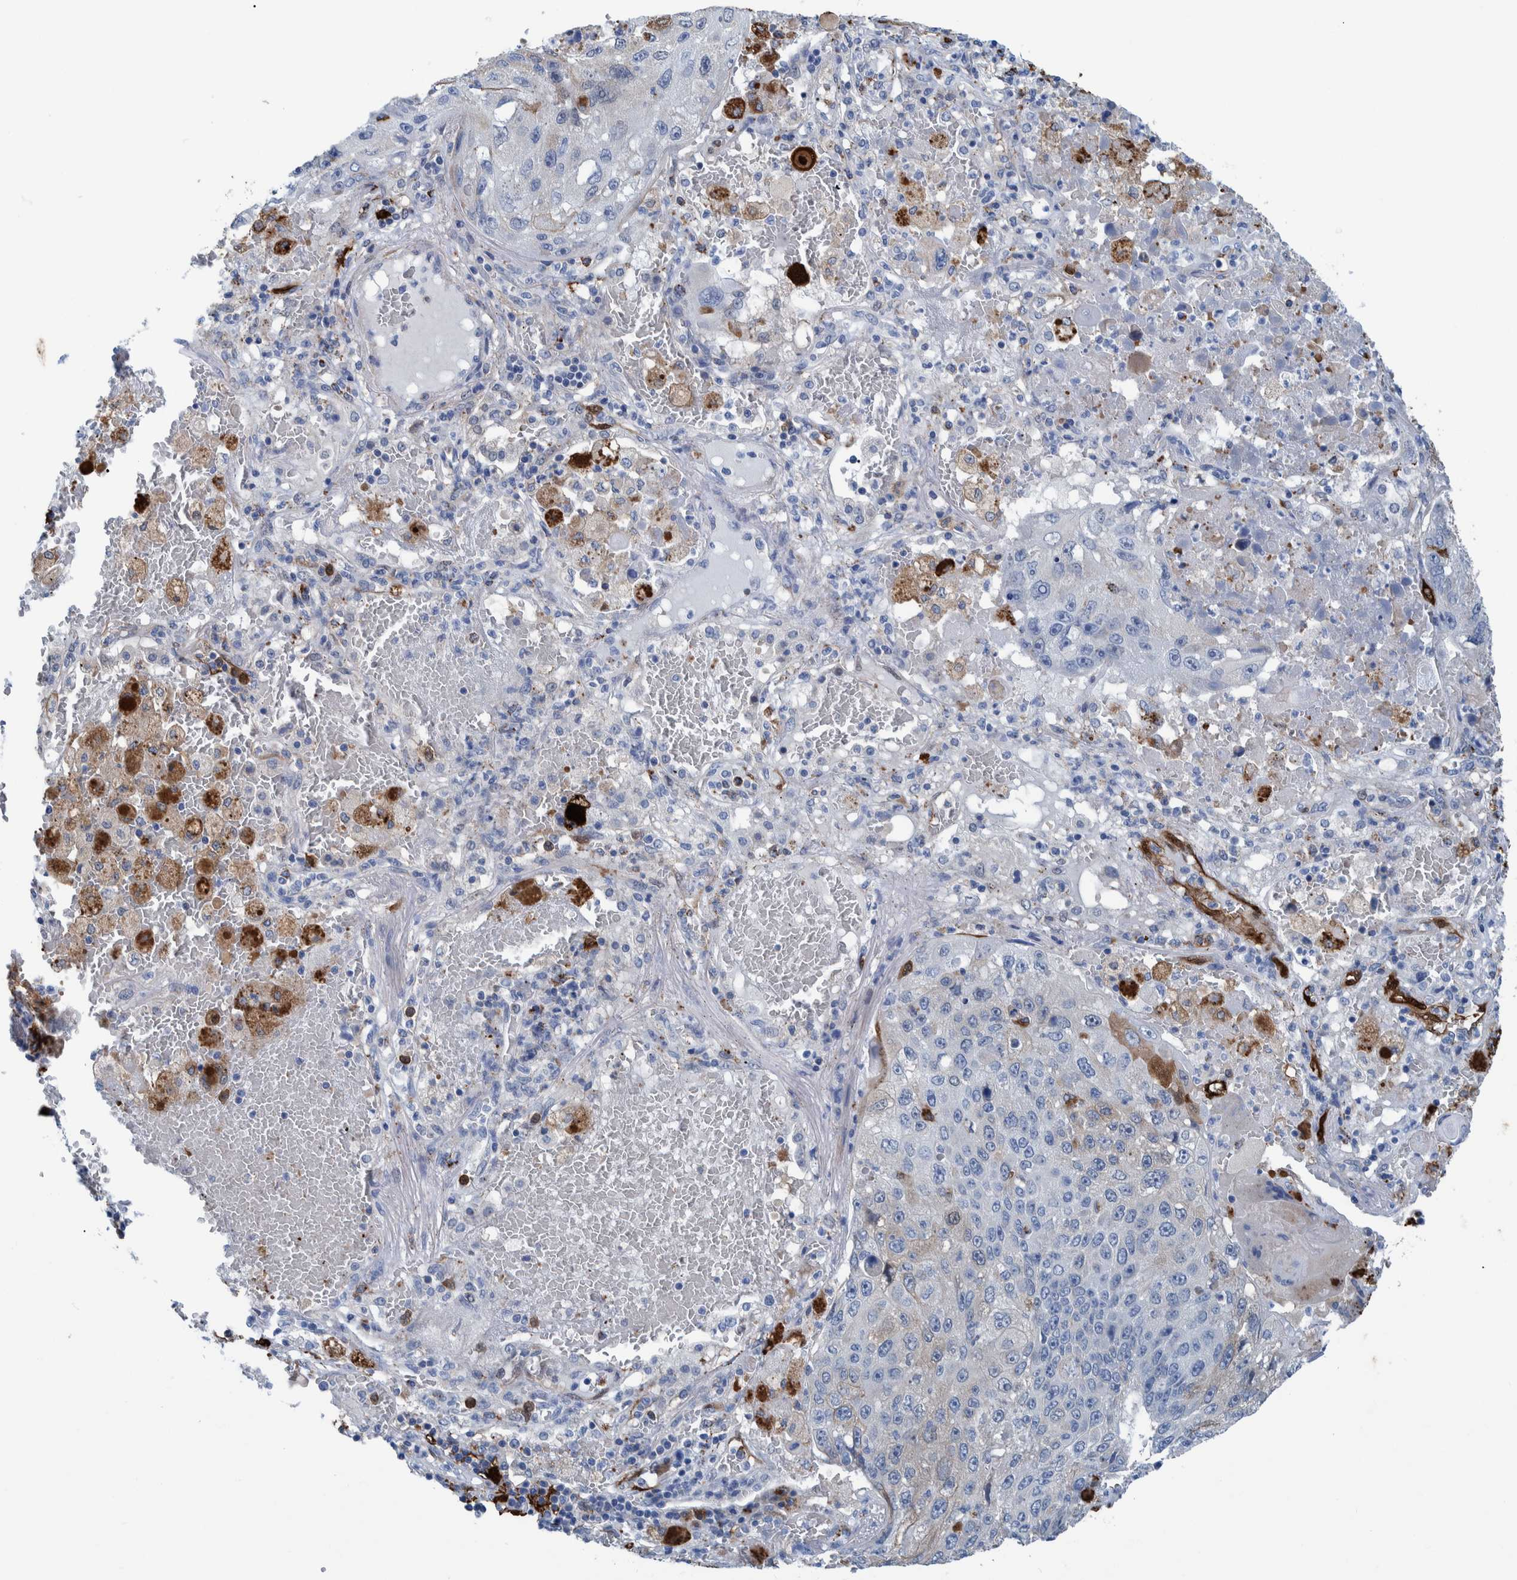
{"staining": {"intensity": "negative", "quantity": "none", "location": "none"}, "tissue": "lung cancer", "cell_type": "Tumor cells", "image_type": "cancer", "snomed": [{"axis": "morphology", "description": "Squamous cell carcinoma, NOS"}, {"axis": "topography", "description": "Lung"}], "caption": "This is an immunohistochemistry (IHC) photomicrograph of human squamous cell carcinoma (lung). There is no positivity in tumor cells.", "gene": "IDO1", "patient": {"sex": "male", "age": 61}}